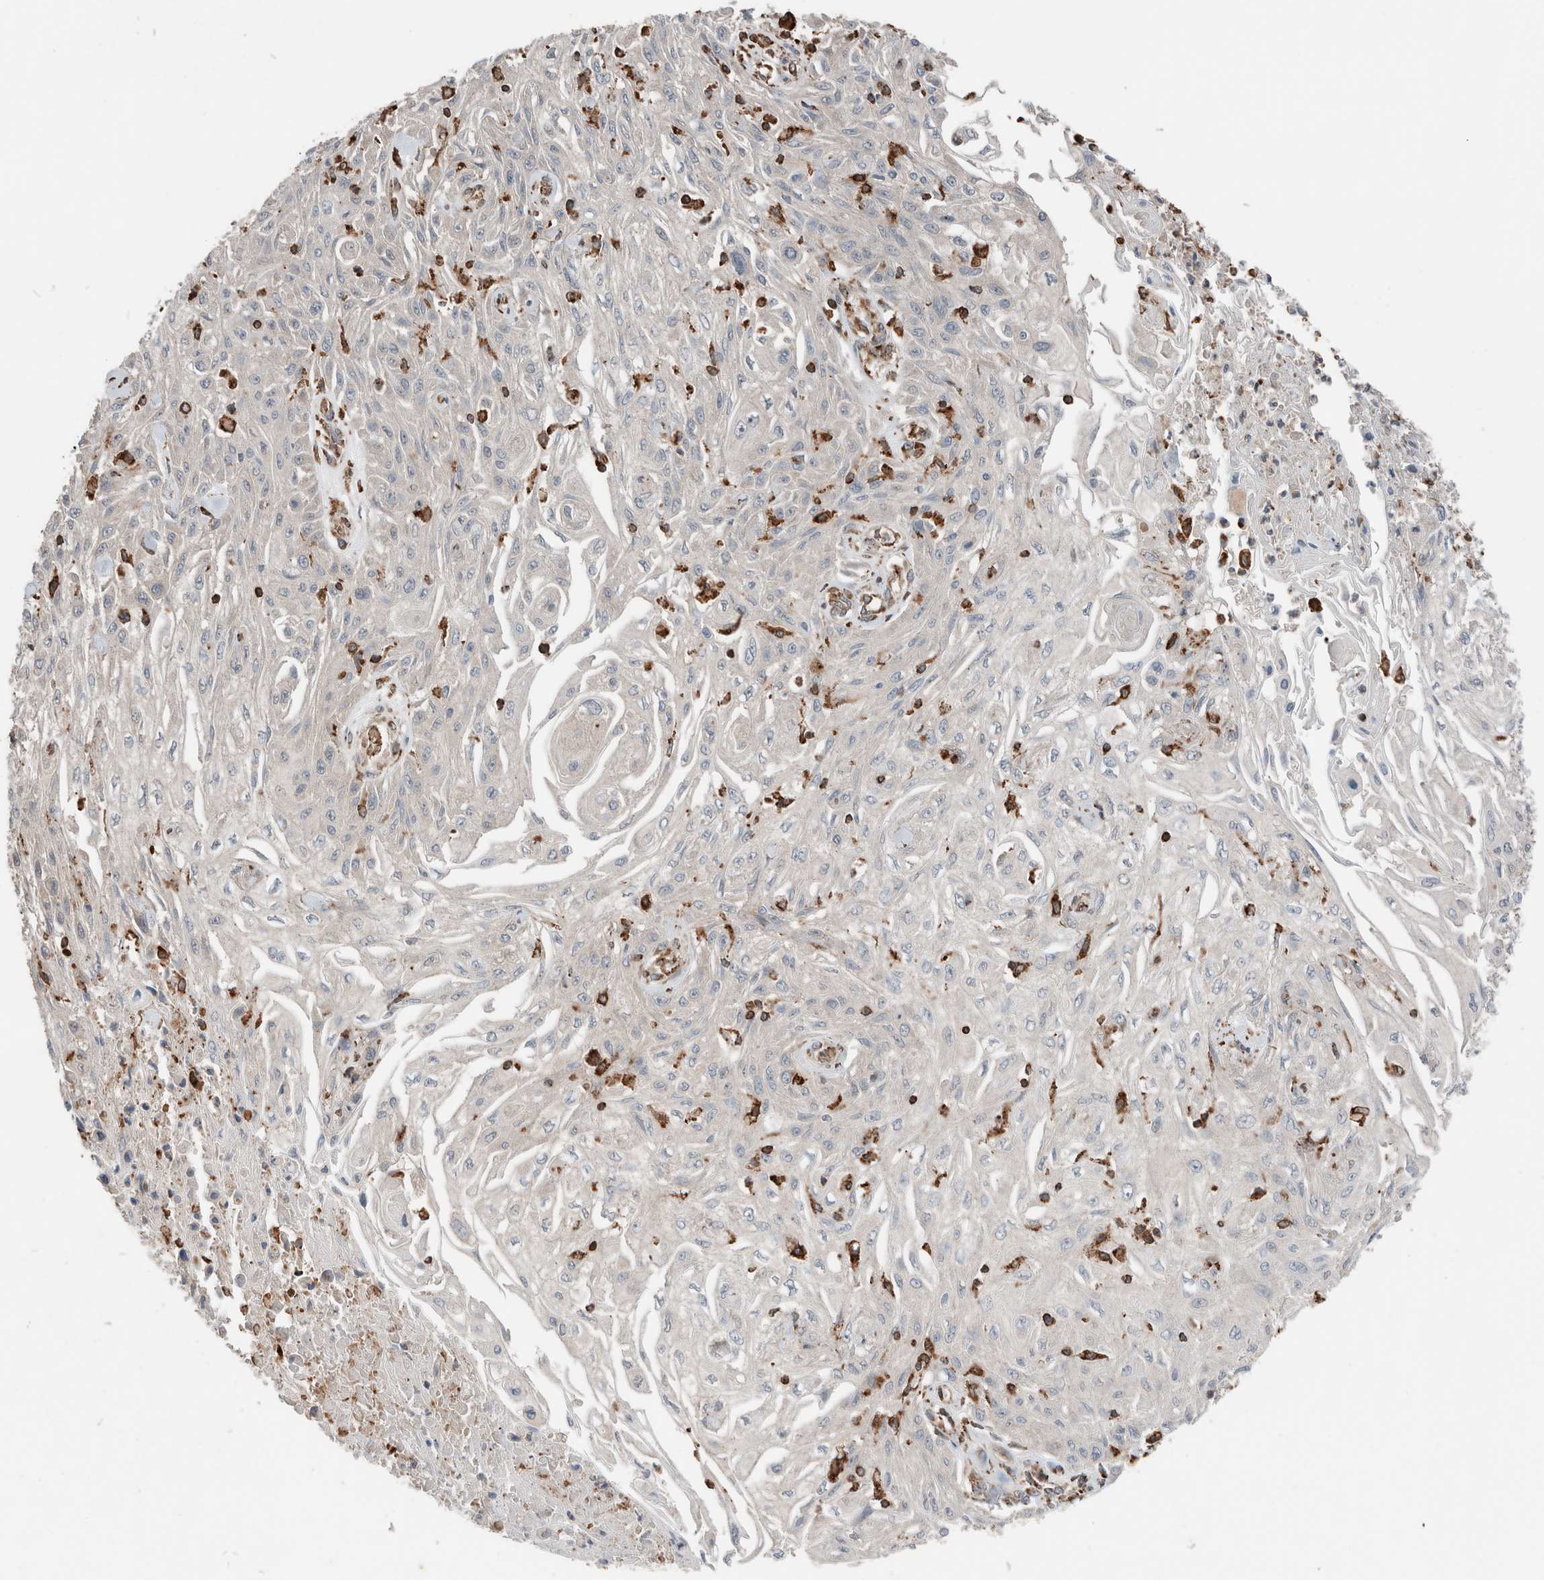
{"staining": {"intensity": "negative", "quantity": "none", "location": "none"}, "tissue": "skin cancer", "cell_type": "Tumor cells", "image_type": "cancer", "snomed": [{"axis": "morphology", "description": "Squamous cell carcinoma, NOS"}, {"axis": "morphology", "description": "Squamous cell carcinoma, metastatic, NOS"}, {"axis": "topography", "description": "Skin"}, {"axis": "topography", "description": "Lymph node"}], "caption": "A micrograph of skin cancer (metastatic squamous cell carcinoma) stained for a protein reveals no brown staining in tumor cells.", "gene": "ERAP2", "patient": {"sex": "male", "age": 75}}